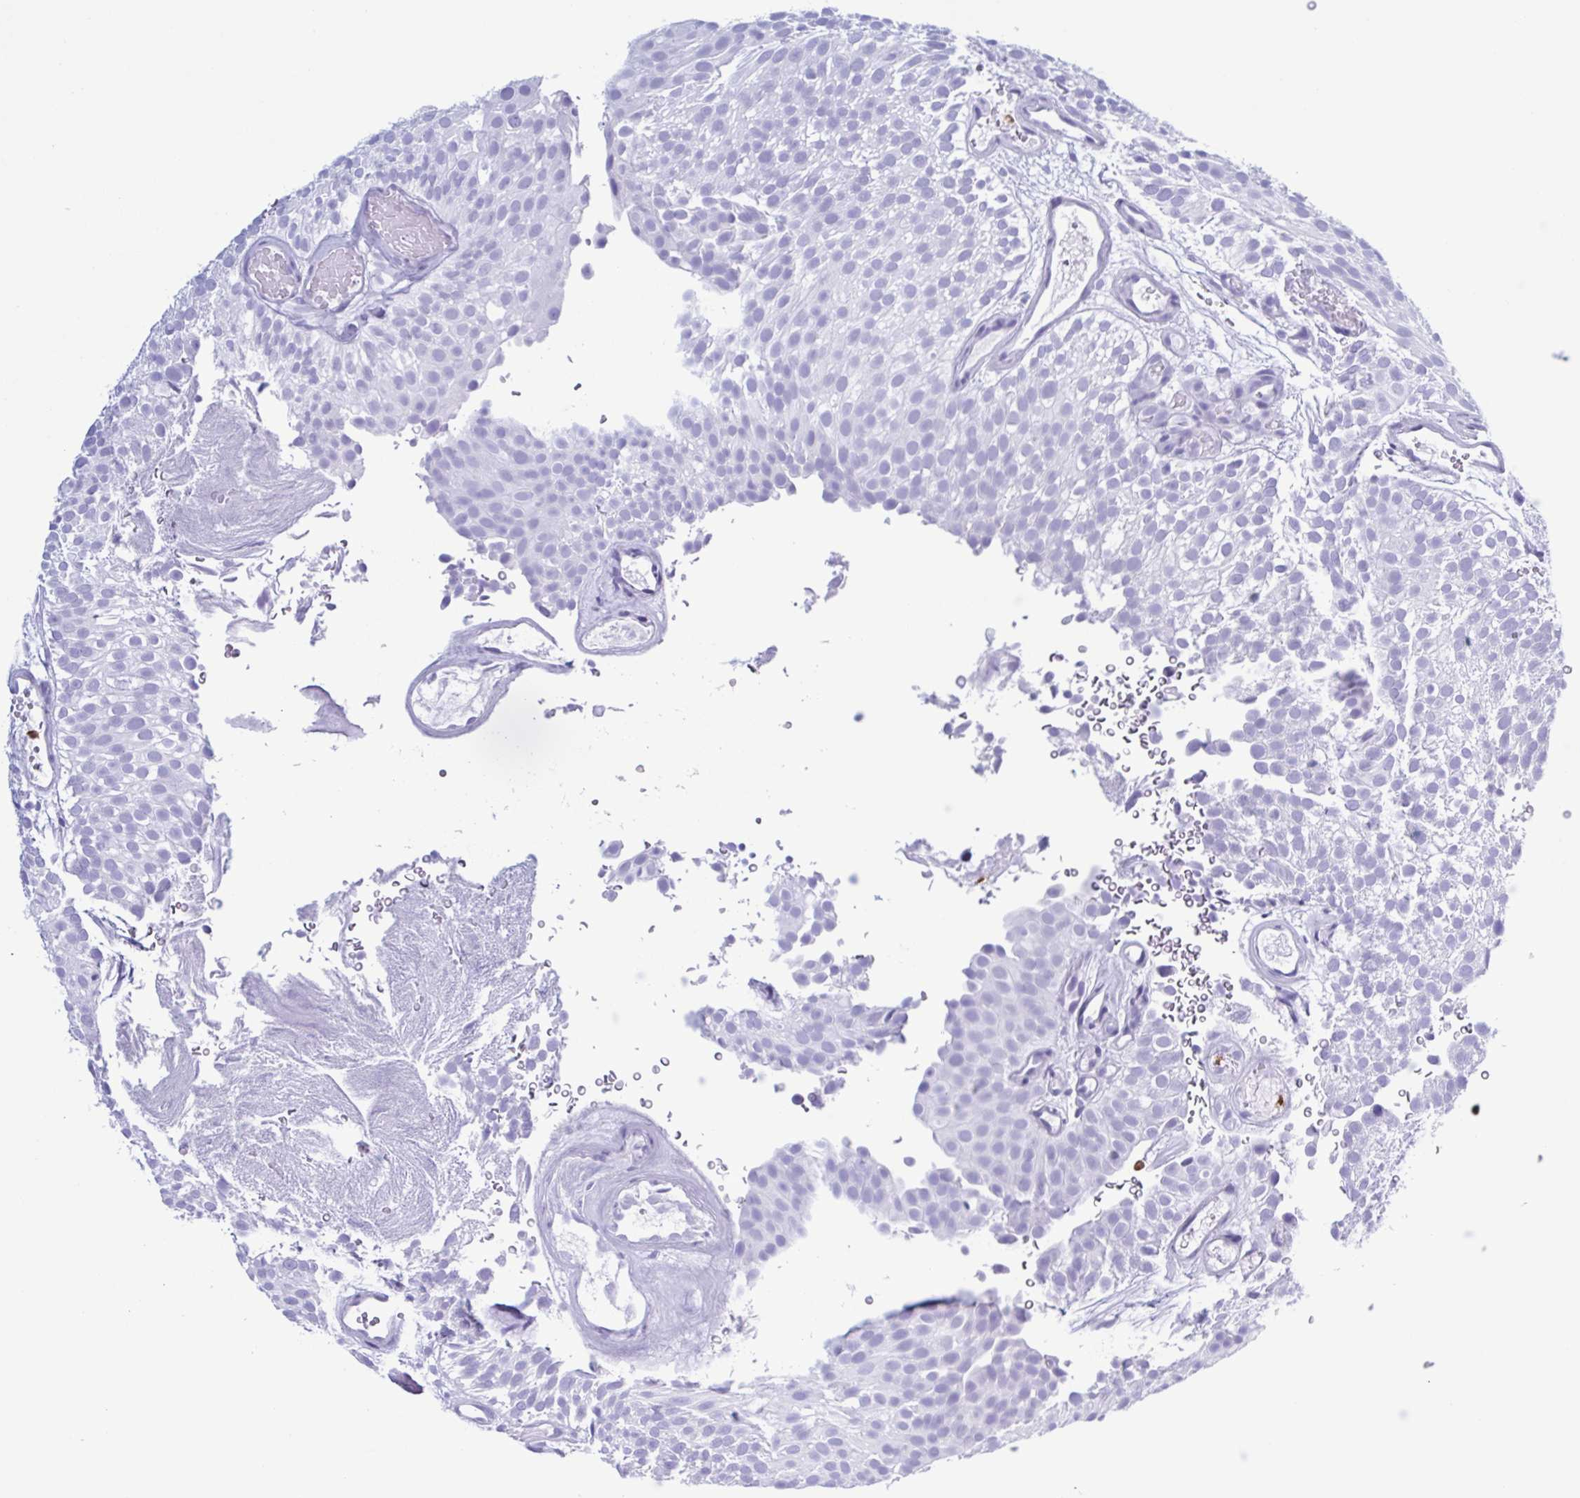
{"staining": {"intensity": "negative", "quantity": "none", "location": "none"}, "tissue": "urothelial cancer", "cell_type": "Tumor cells", "image_type": "cancer", "snomed": [{"axis": "morphology", "description": "Urothelial carcinoma, Low grade"}, {"axis": "topography", "description": "Urinary bladder"}], "caption": "Immunohistochemical staining of low-grade urothelial carcinoma demonstrates no significant positivity in tumor cells.", "gene": "LTF", "patient": {"sex": "male", "age": 78}}